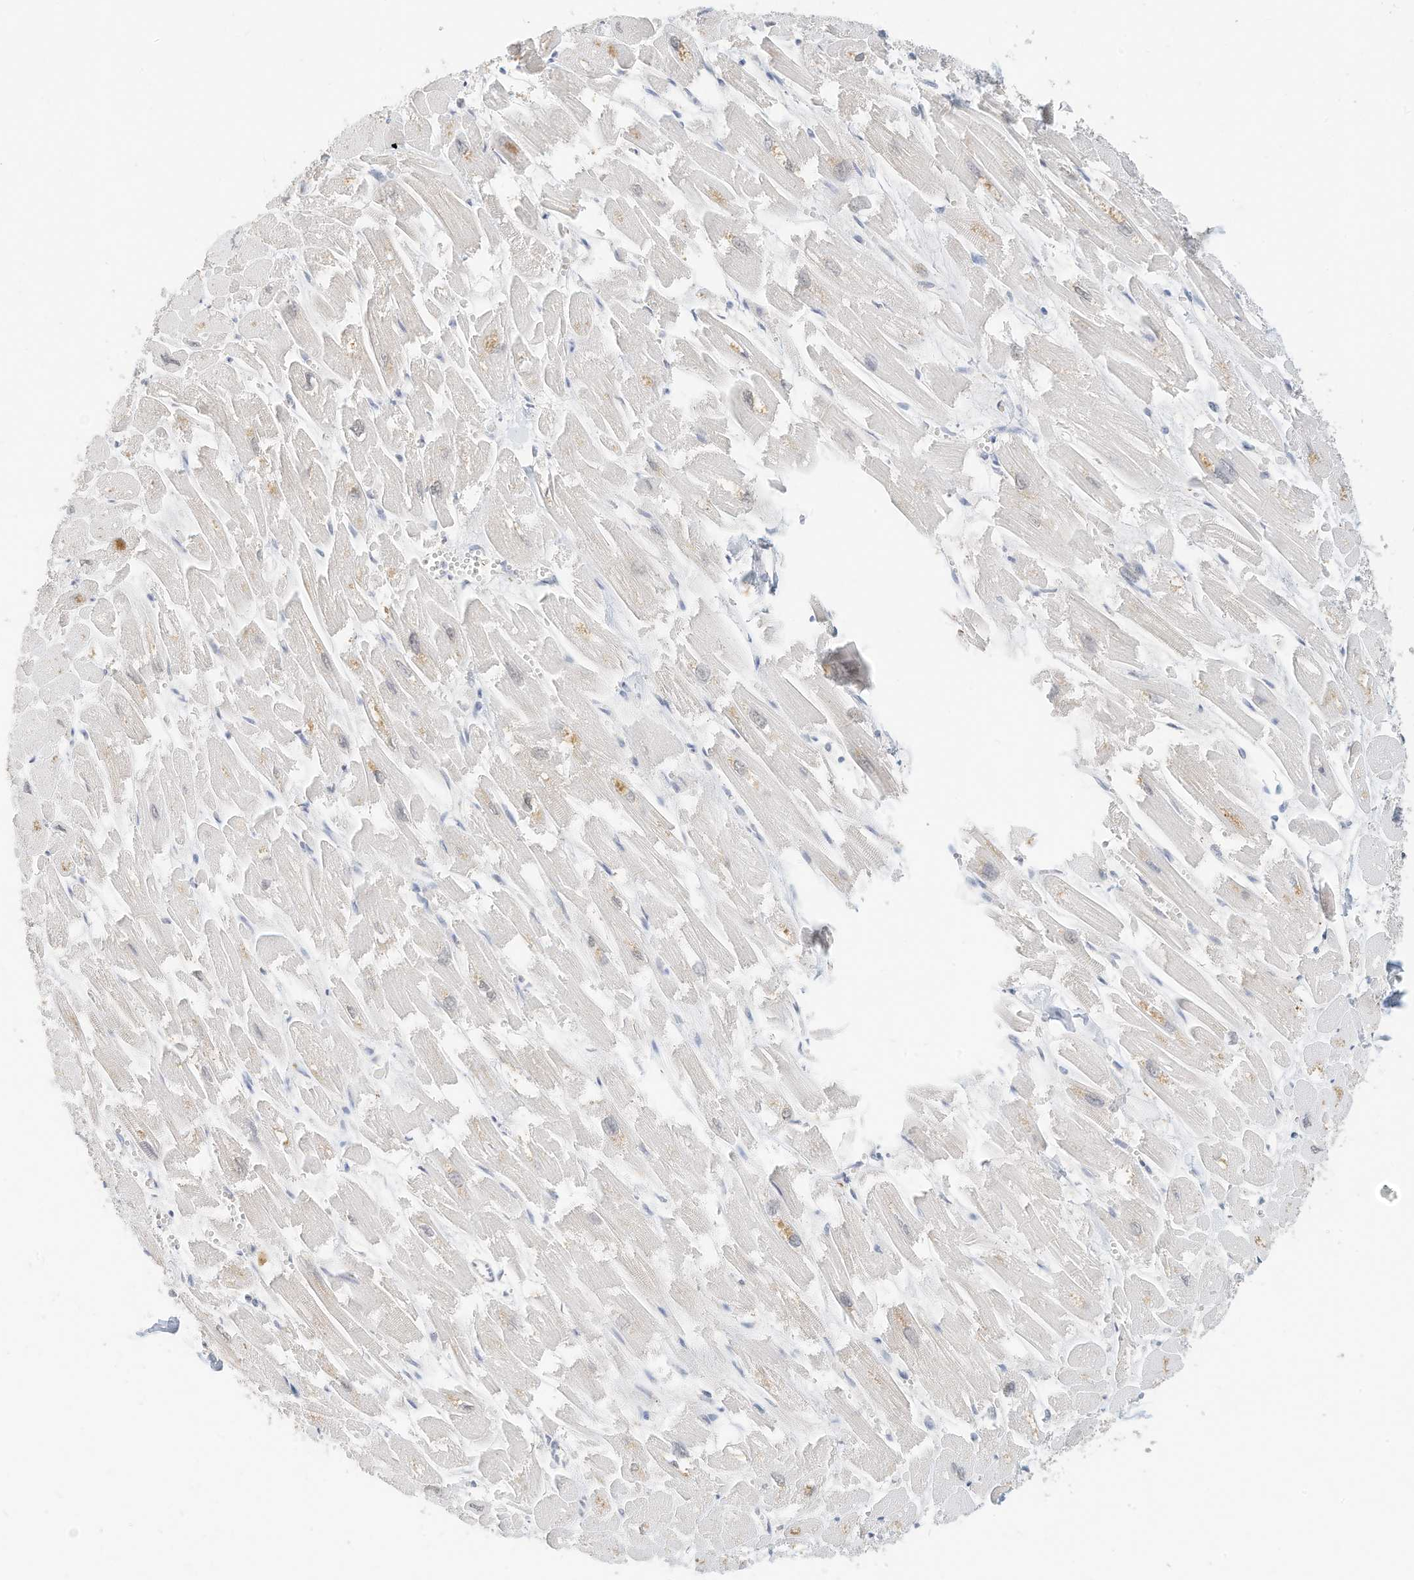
{"staining": {"intensity": "negative", "quantity": "none", "location": "none"}, "tissue": "heart muscle", "cell_type": "Cardiomyocytes", "image_type": "normal", "snomed": [{"axis": "morphology", "description": "Normal tissue, NOS"}, {"axis": "topography", "description": "Heart"}], "caption": "Heart muscle stained for a protein using immunohistochemistry (IHC) displays no expression cardiomyocytes.", "gene": "OGT", "patient": {"sex": "male", "age": 54}}